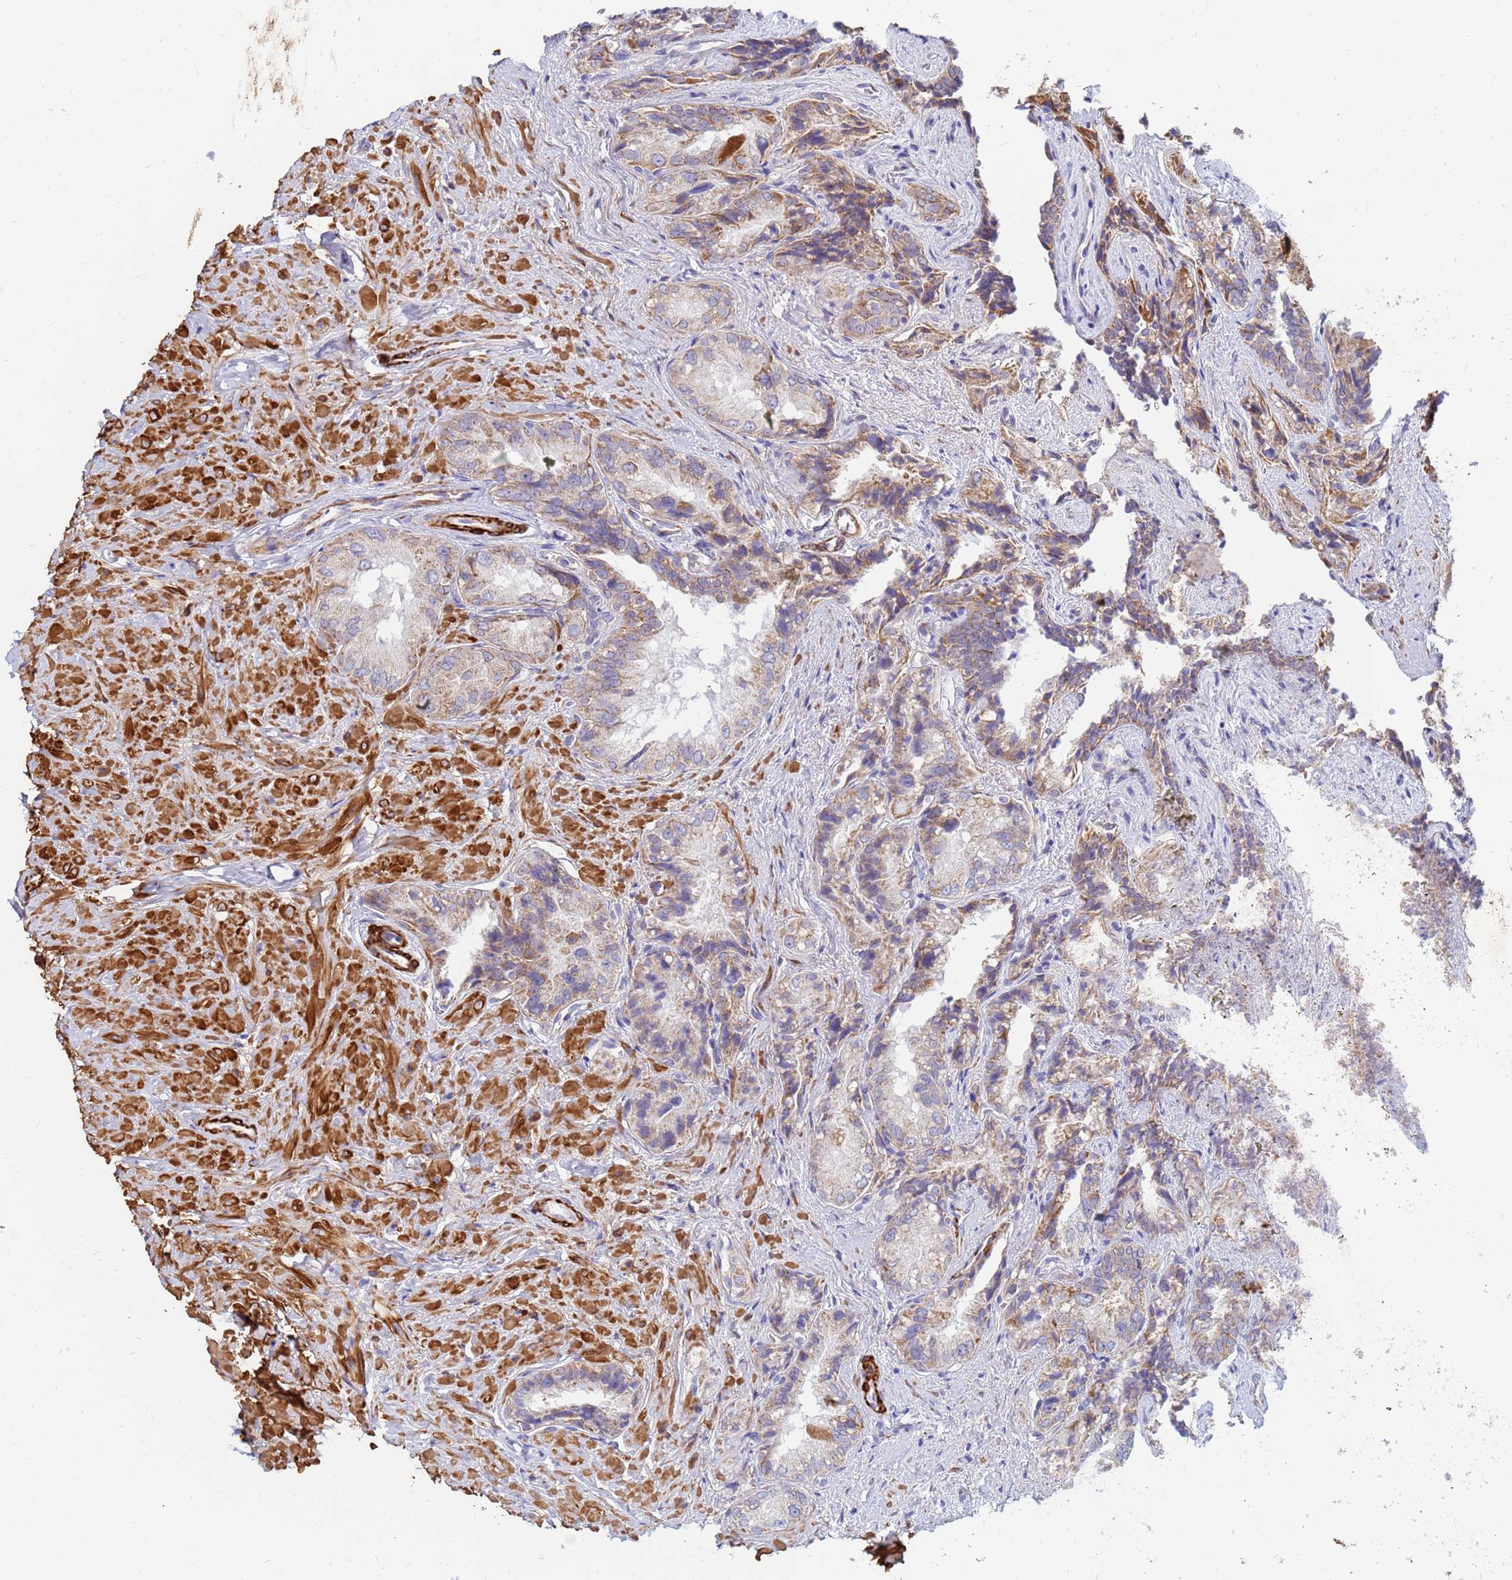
{"staining": {"intensity": "moderate", "quantity": "25%-75%", "location": "cytoplasmic/membranous"}, "tissue": "seminal vesicle", "cell_type": "Glandular cells", "image_type": "normal", "snomed": [{"axis": "morphology", "description": "Normal tissue, NOS"}, {"axis": "topography", "description": "Seminal veicle"}, {"axis": "topography", "description": "Peripheral nerve tissue"}], "caption": "Glandular cells show medium levels of moderate cytoplasmic/membranous positivity in approximately 25%-75% of cells in unremarkable seminal vesicle. (IHC, brightfield microscopy, high magnification).", "gene": "SDR39U1", "patient": {"sex": "male", "age": 67}}